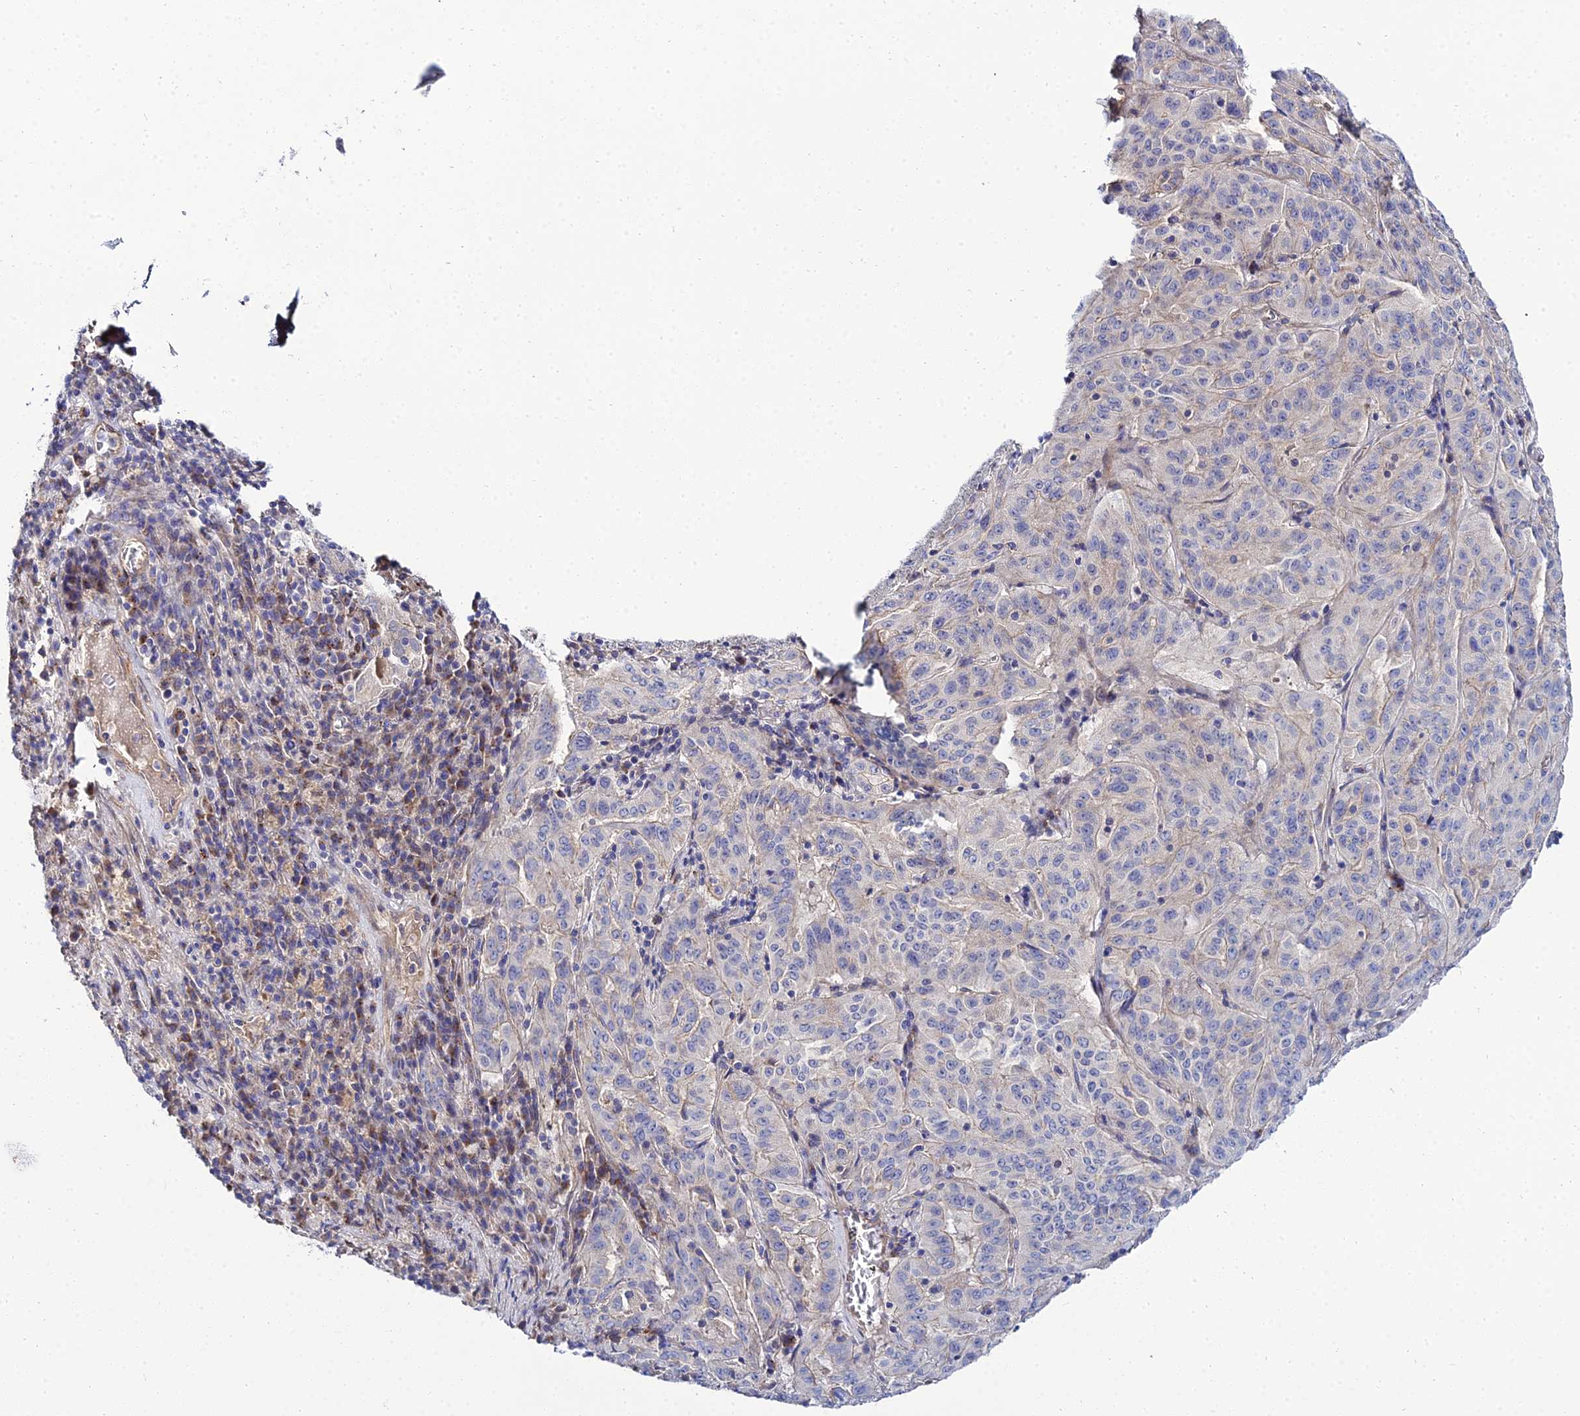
{"staining": {"intensity": "negative", "quantity": "none", "location": "none"}, "tissue": "pancreatic cancer", "cell_type": "Tumor cells", "image_type": "cancer", "snomed": [{"axis": "morphology", "description": "Adenocarcinoma, NOS"}, {"axis": "topography", "description": "Pancreas"}], "caption": "There is no significant positivity in tumor cells of pancreatic cancer (adenocarcinoma).", "gene": "APOBEC3H", "patient": {"sex": "male", "age": 63}}